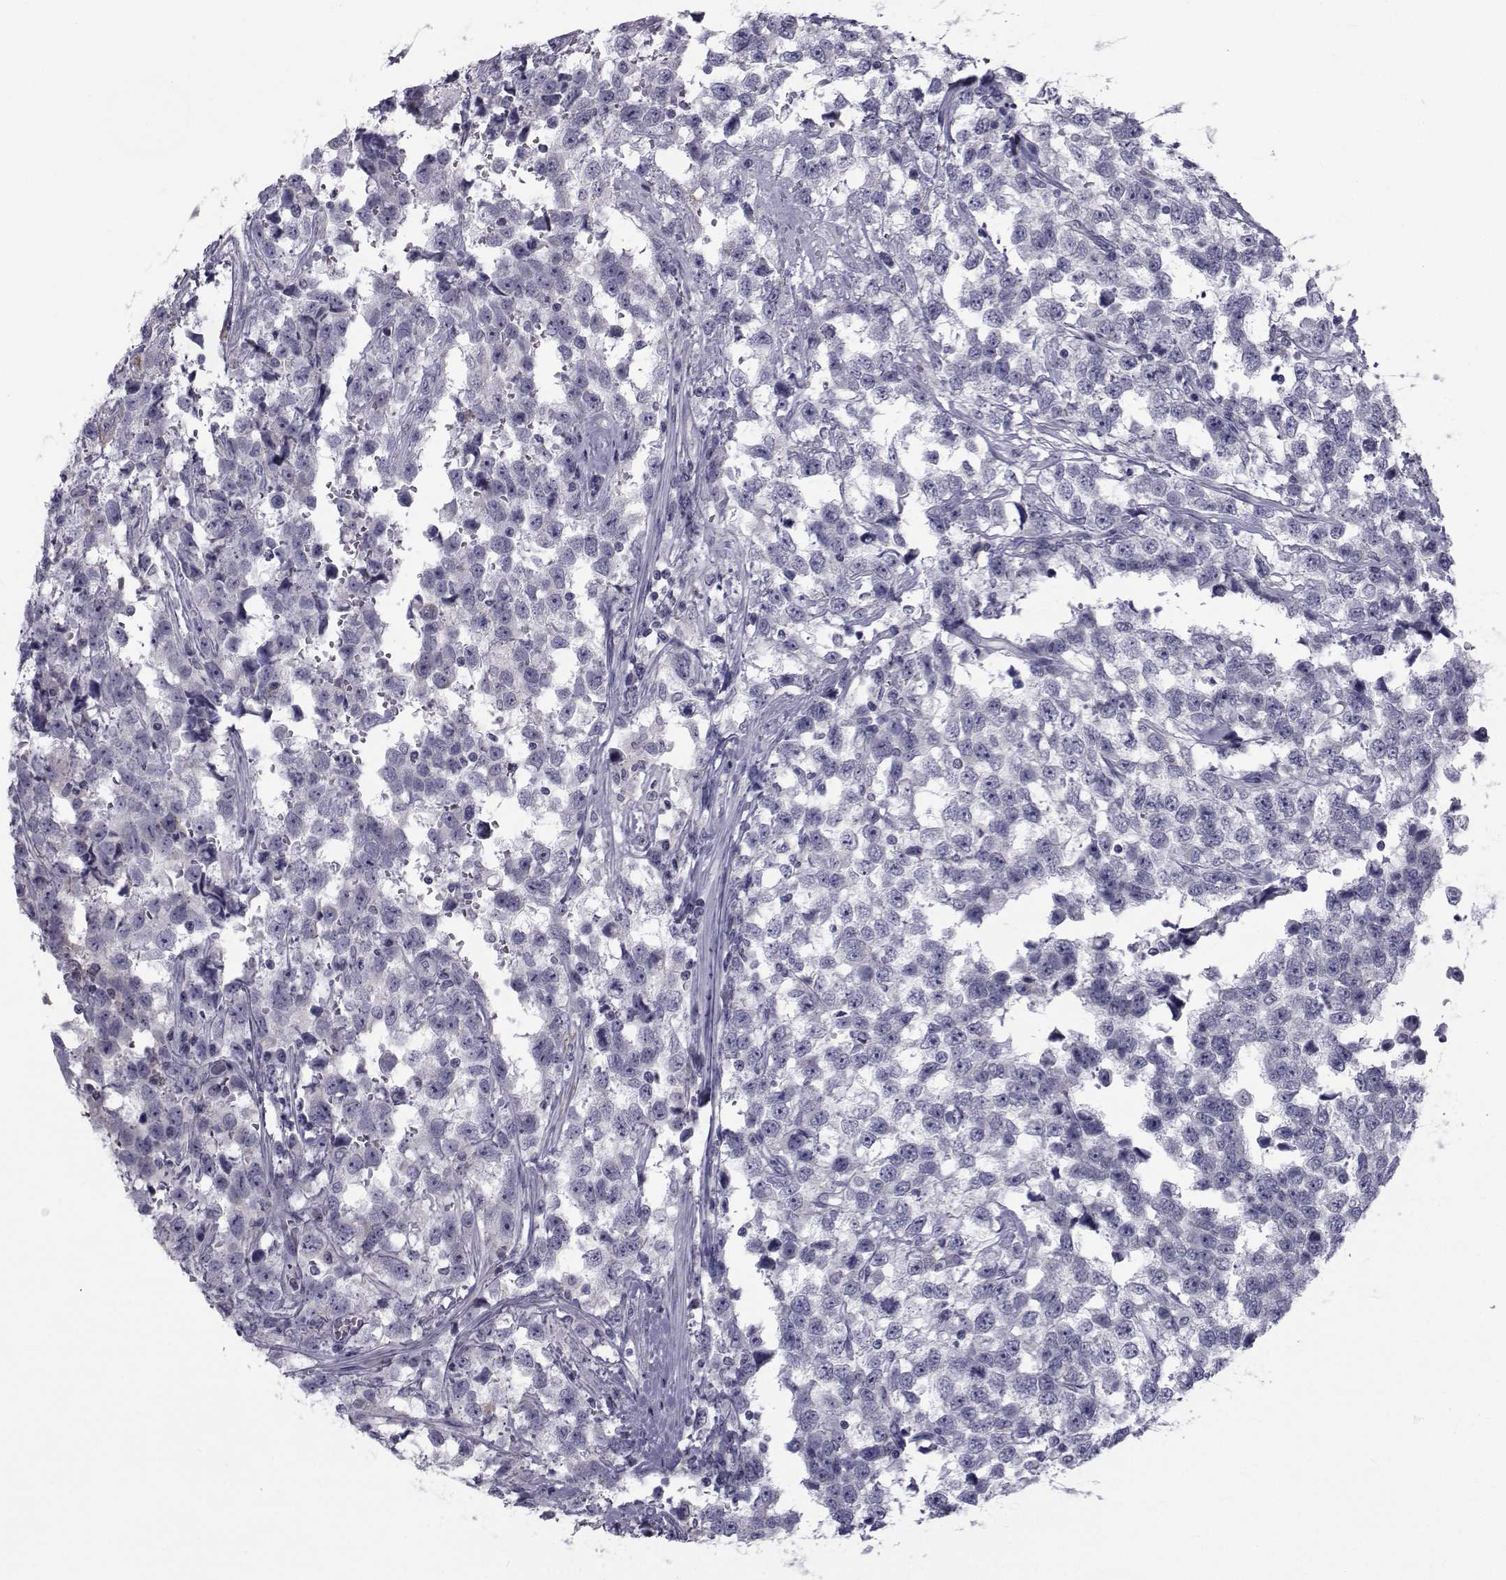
{"staining": {"intensity": "negative", "quantity": "none", "location": "none"}, "tissue": "testis cancer", "cell_type": "Tumor cells", "image_type": "cancer", "snomed": [{"axis": "morphology", "description": "Seminoma, NOS"}, {"axis": "topography", "description": "Testis"}], "caption": "Immunohistochemistry (IHC) of human testis cancer shows no staining in tumor cells.", "gene": "FDXR", "patient": {"sex": "male", "age": 34}}